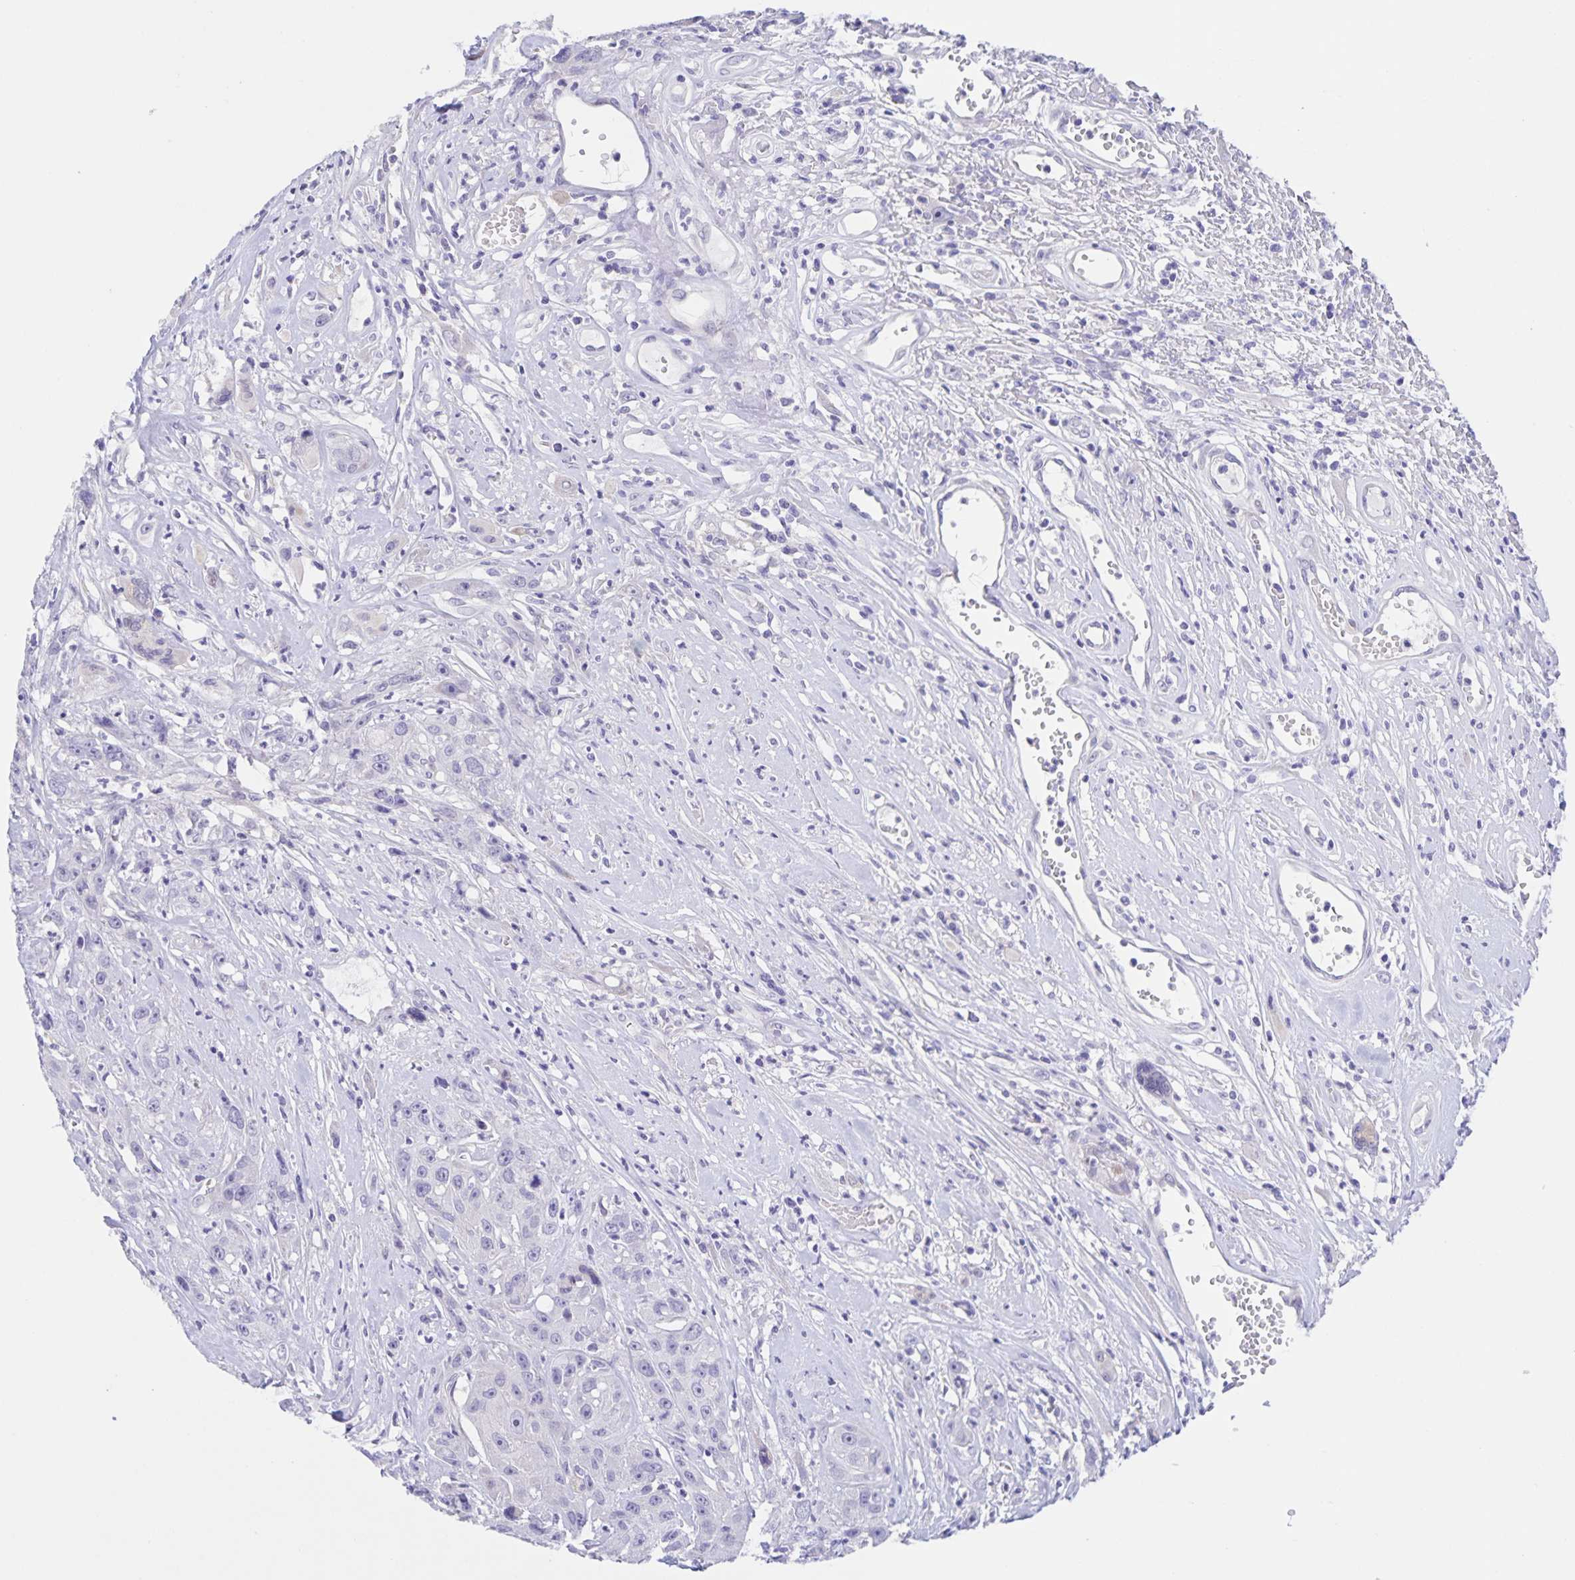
{"staining": {"intensity": "negative", "quantity": "none", "location": "none"}, "tissue": "head and neck cancer", "cell_type": "Tumor cells", "image_type": "cancer", "snomed": [{"axis": "morphology", "description": "Squamous cell carcinoma, NOS"}, {"axis": "topography", "description": "Head-Neck"}], "caption": "Tumor cells are negative for protein expression in human head and neck cancer (squamous cell carcinoma).", "gene": "DMGDH", "patient": {"sex": "male", "age": 57}}